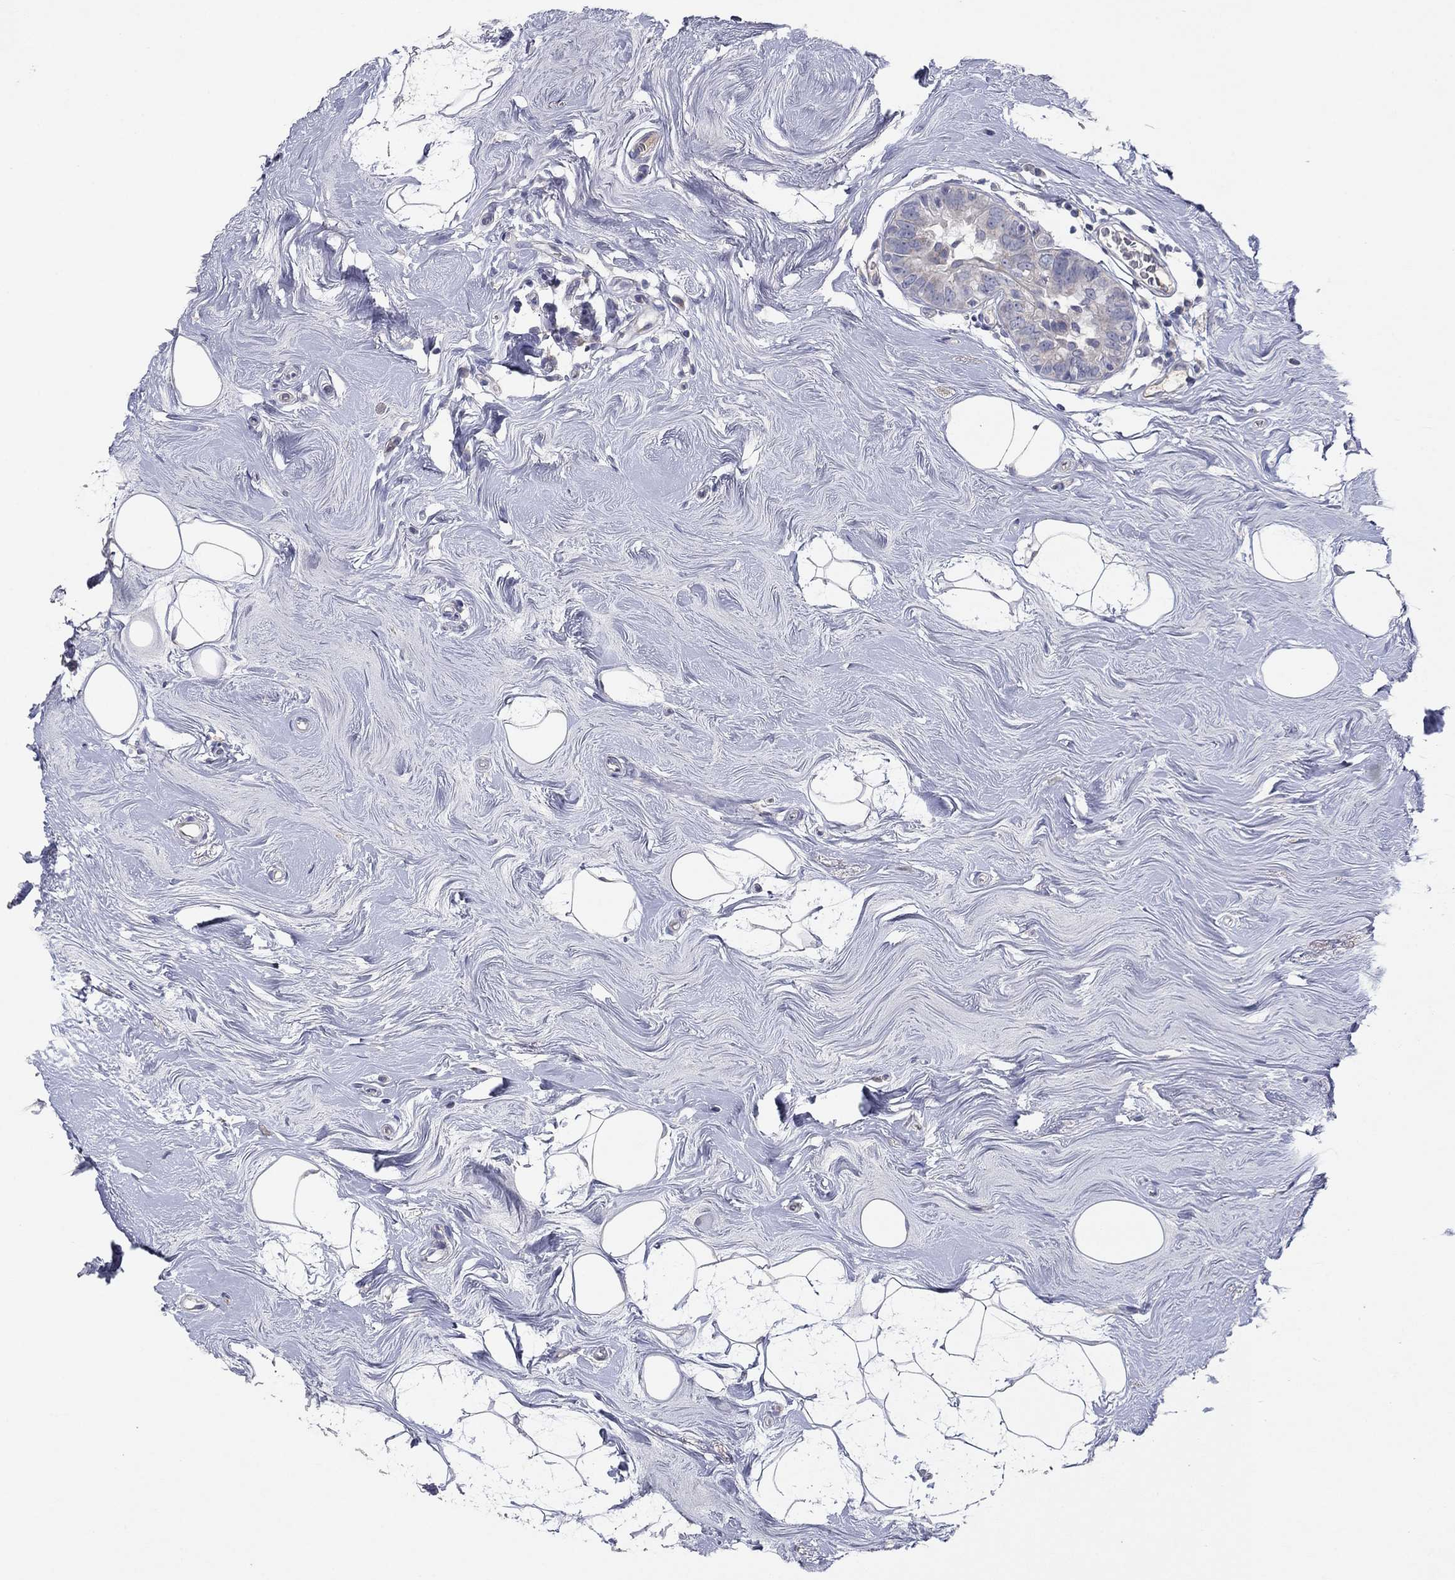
{"staining": {"intensity": "negative", "quantity": "none", "location": "none"}, "tissue": "breast cancer", "cell_type": "Tumor cells", "image_type": "cancer", "snomed": [{"axis": "morphology", "description": "Duct carcinoma"}, {"axis": "topography", "description": "Breast"}], "caption": "This image is of breast cancer stained with immunohistochemistry (IHC) to label a protein in brown with the nuclei are counter-stained blue. There is no positivity in tumor cells.", "gene": "PTGDS", "patient": {"sex": "female", "age": 55}}